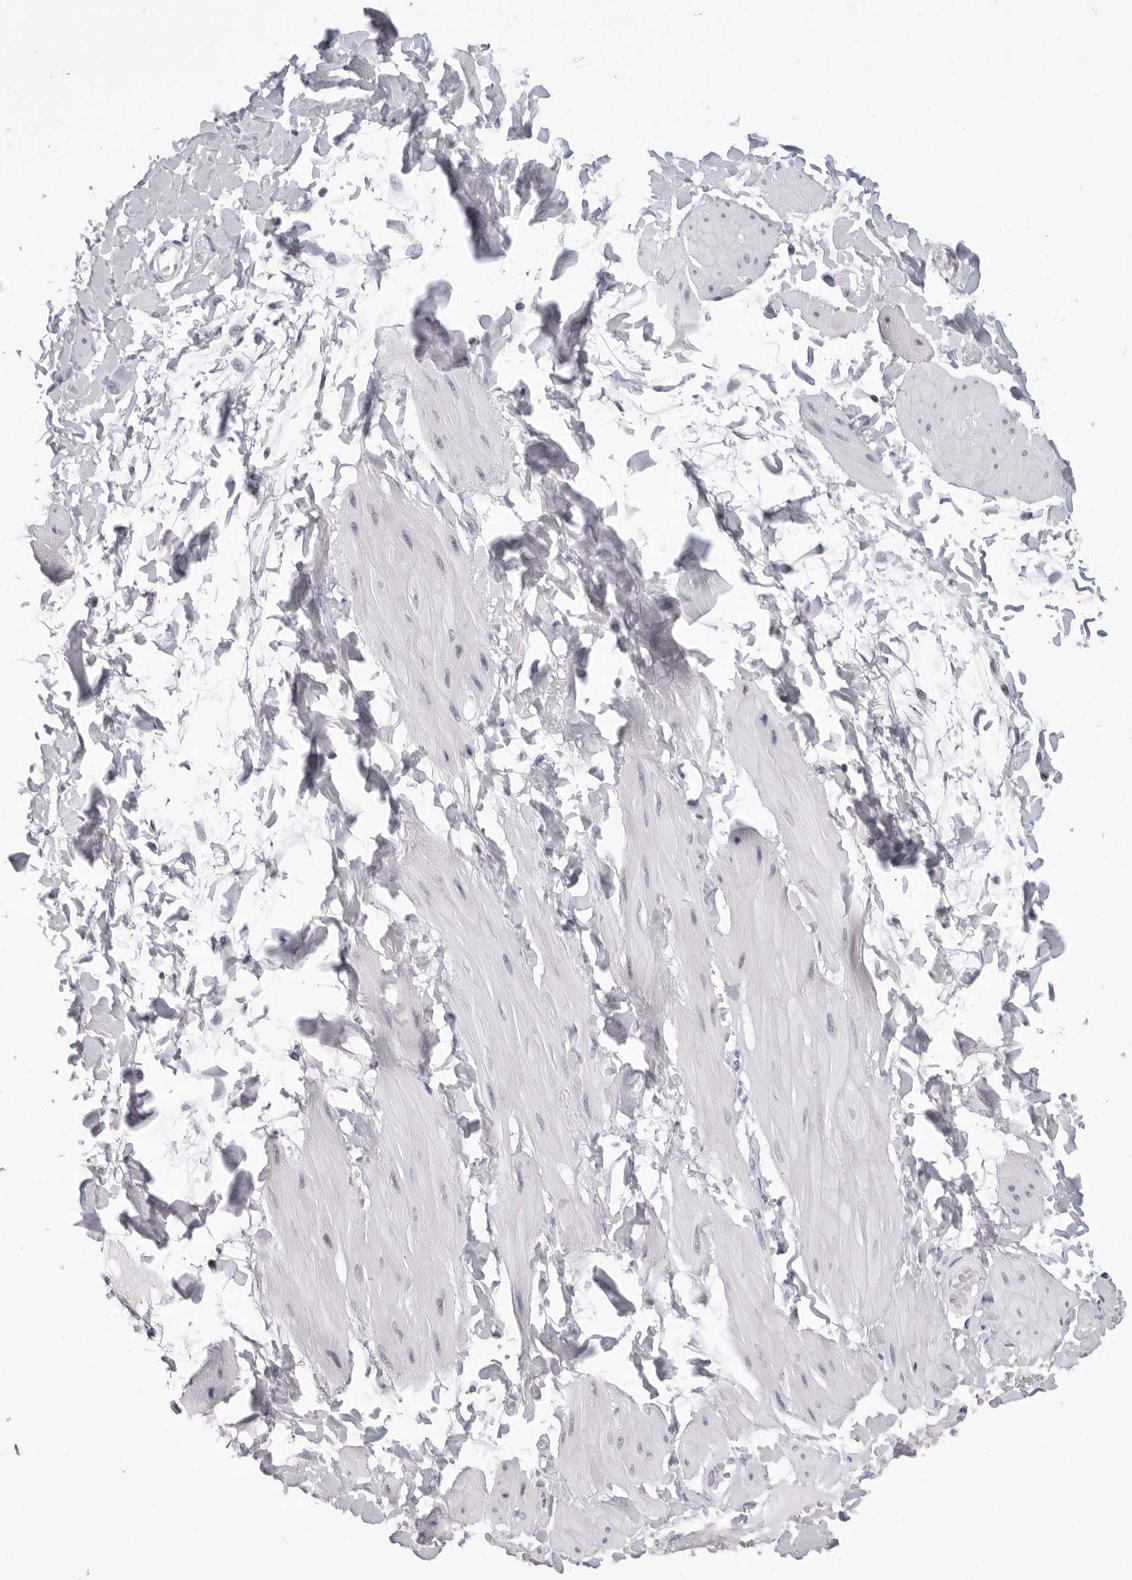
{"staining": {"intensity": "negative", "quantity": "none", "location": "none"}, "tissue": "adipose tissue", "cell_type": "Adipocytes", "image_type": "normal", "snomed": [{"axis": "morphology", "description": "Normal tissue, NOS"}, {"axis": "topography", "description": "Adipose tissue"}, {"axis": "topography", "description": "Vascular tissue"}, {"axis": "topography", "description": "Peripheral nerve tissue"}], "caption": "Immunohistochemistry (IHC) image of normal adipose tissue: adipose tissue stained with DAB (3,3'-diaminobenzidine) displays no significant protein staining in adipocytes. Nuclei are stained in blue.", "gene": "SF3B4", "patient": {"sex": "male", "age": 25}}